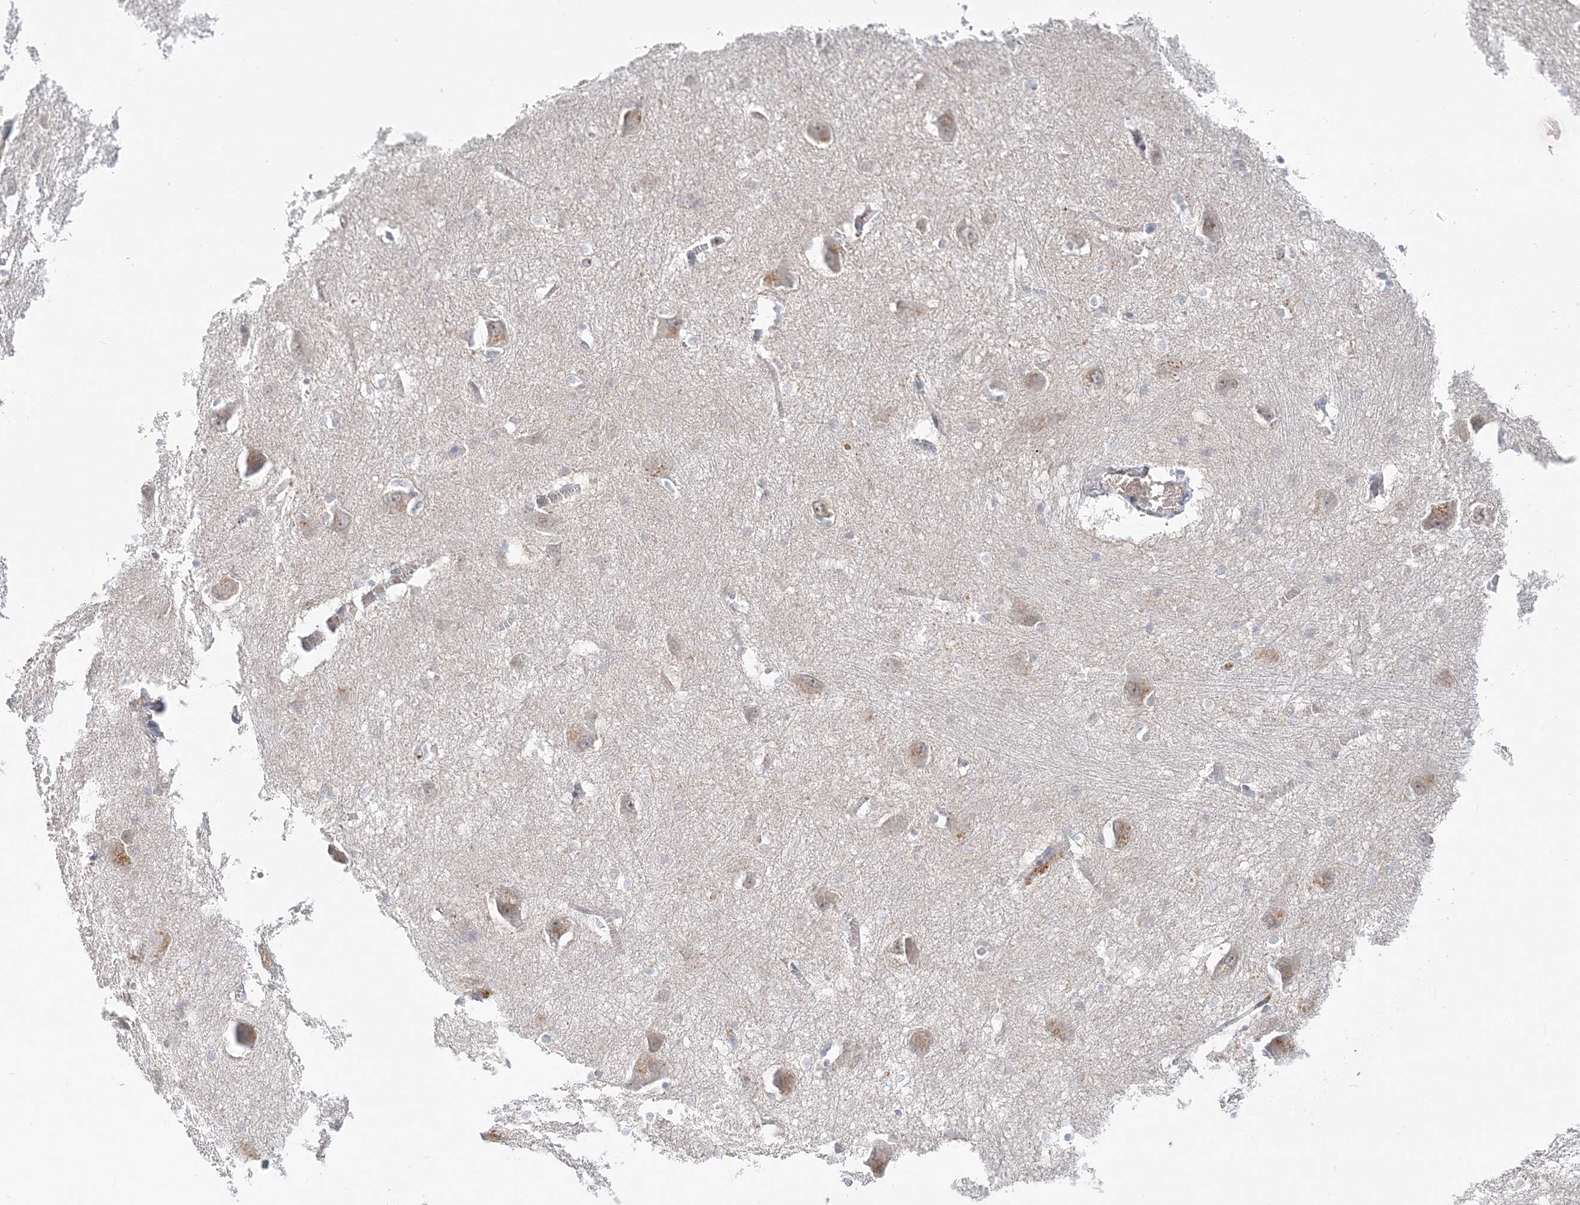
{"staining": {"intensity": "weak", "quantity": "<25%", "location": "cytoplasmic/membranous,nuclear"}, "tissue": "caudate", "cell_type": "Glial cells", "image_type": "normal", "snomed": [{"axis": "morphology", "description": "Normal tissue, NOS"}, {"axis": "topography", "description": "Lateral ventricle wall"}], "caption": "Immunohistochemistry of unremarkable caudate demonstrates no staining in glial cells. The staining was performed using DAB to visualize the protein expression in brown, while the nuclei were stained in blue with hematoxylin (Magnification: 20x).", "gene": "DNAH5", "patient": {"sex": "male", "age": 37}}